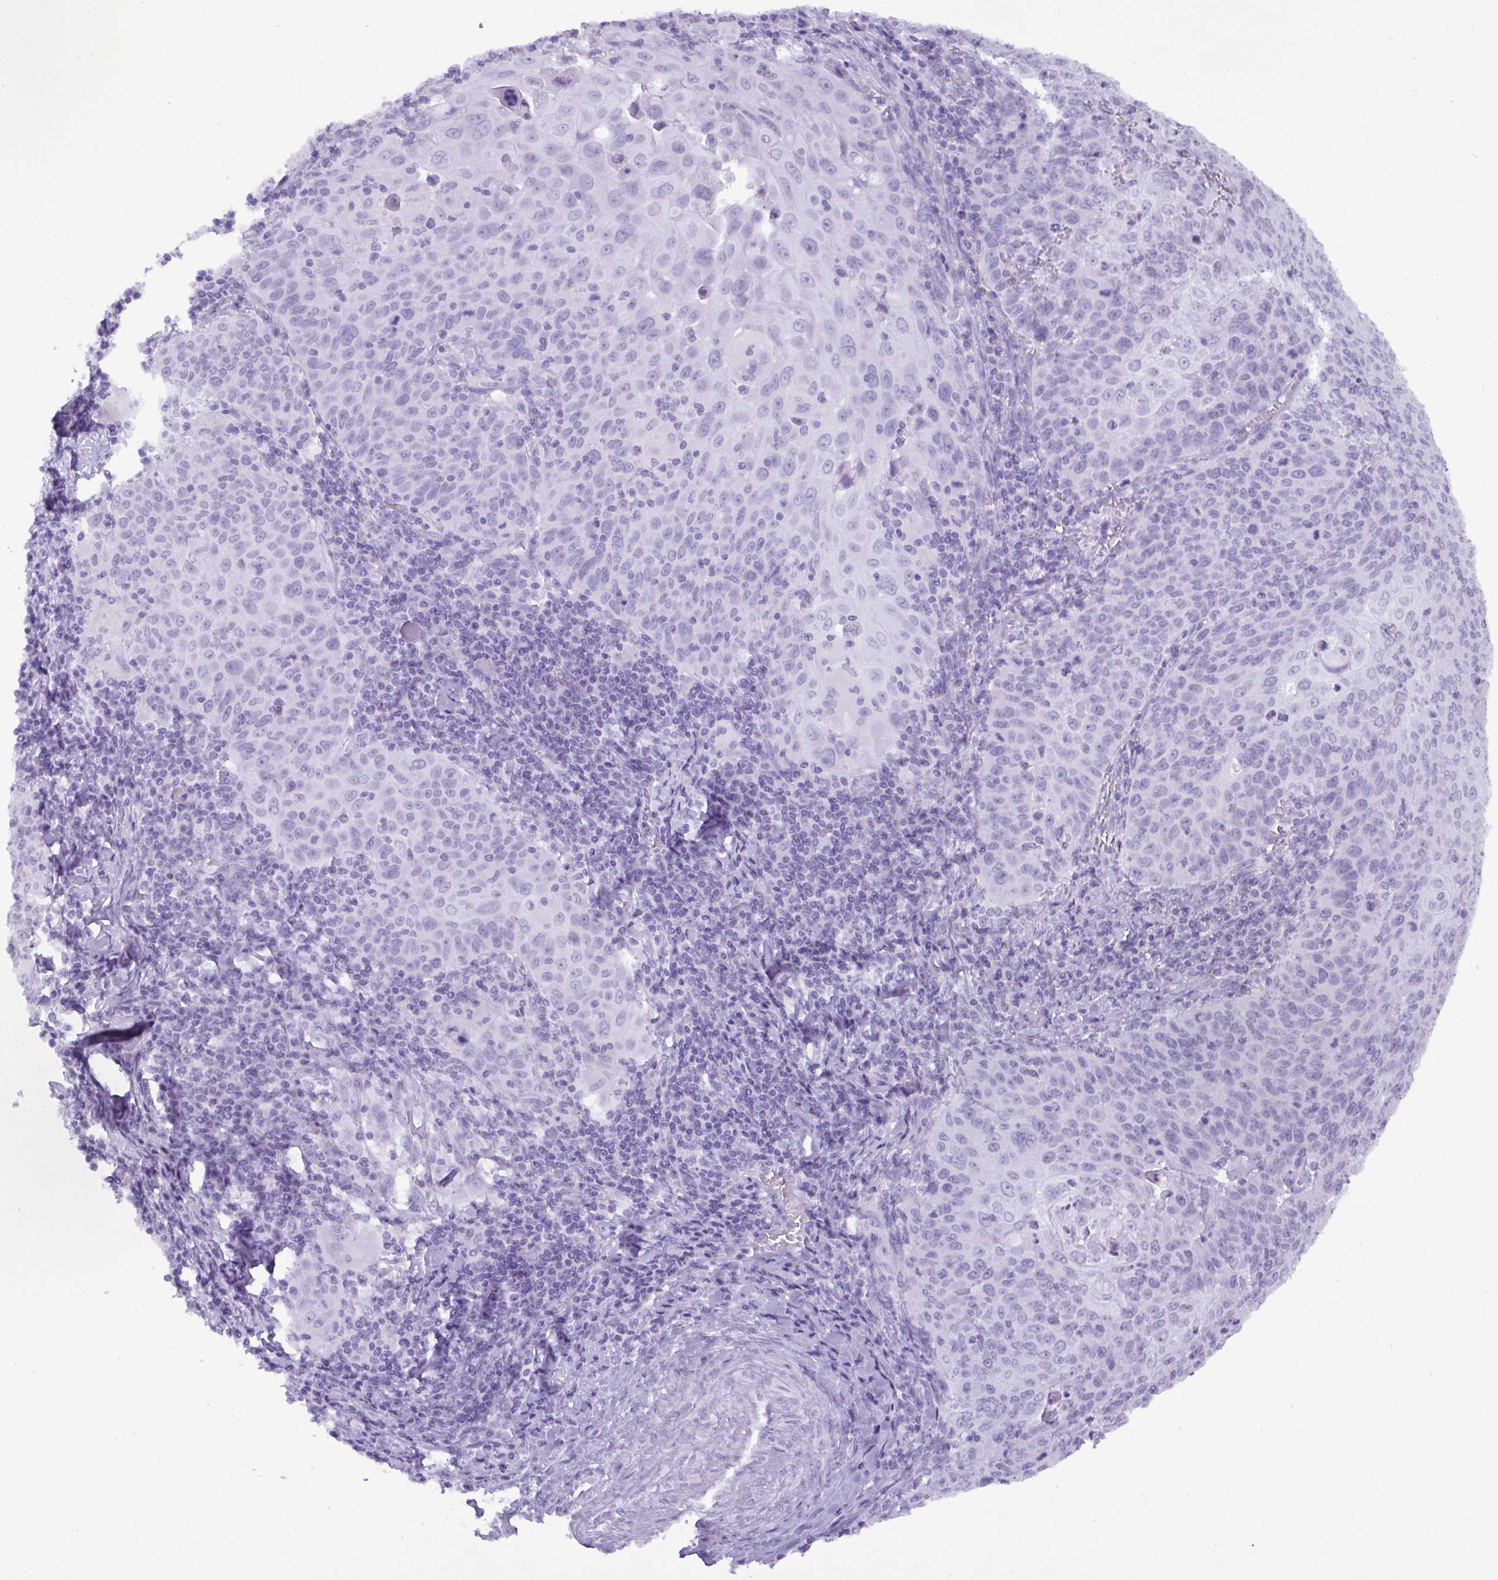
{"staining": {"intensity": "negative", "quantity": "none", "location": "none"}, "tissue": "cervical cancer", "cell_type": "Tumor cells", "image_type": "cancer", "snomed": [{"axis": "morphology", "description": "Squamous cell carcinoma, NOS"}, {"axis": "topography", "description": "Cervix"}], "caption": "Tumor cells show no significant protein positivity in cervical squamous cell carcinoma.", "gene": "C4orf33", "patient": {"sex": "female", "age": 65}}